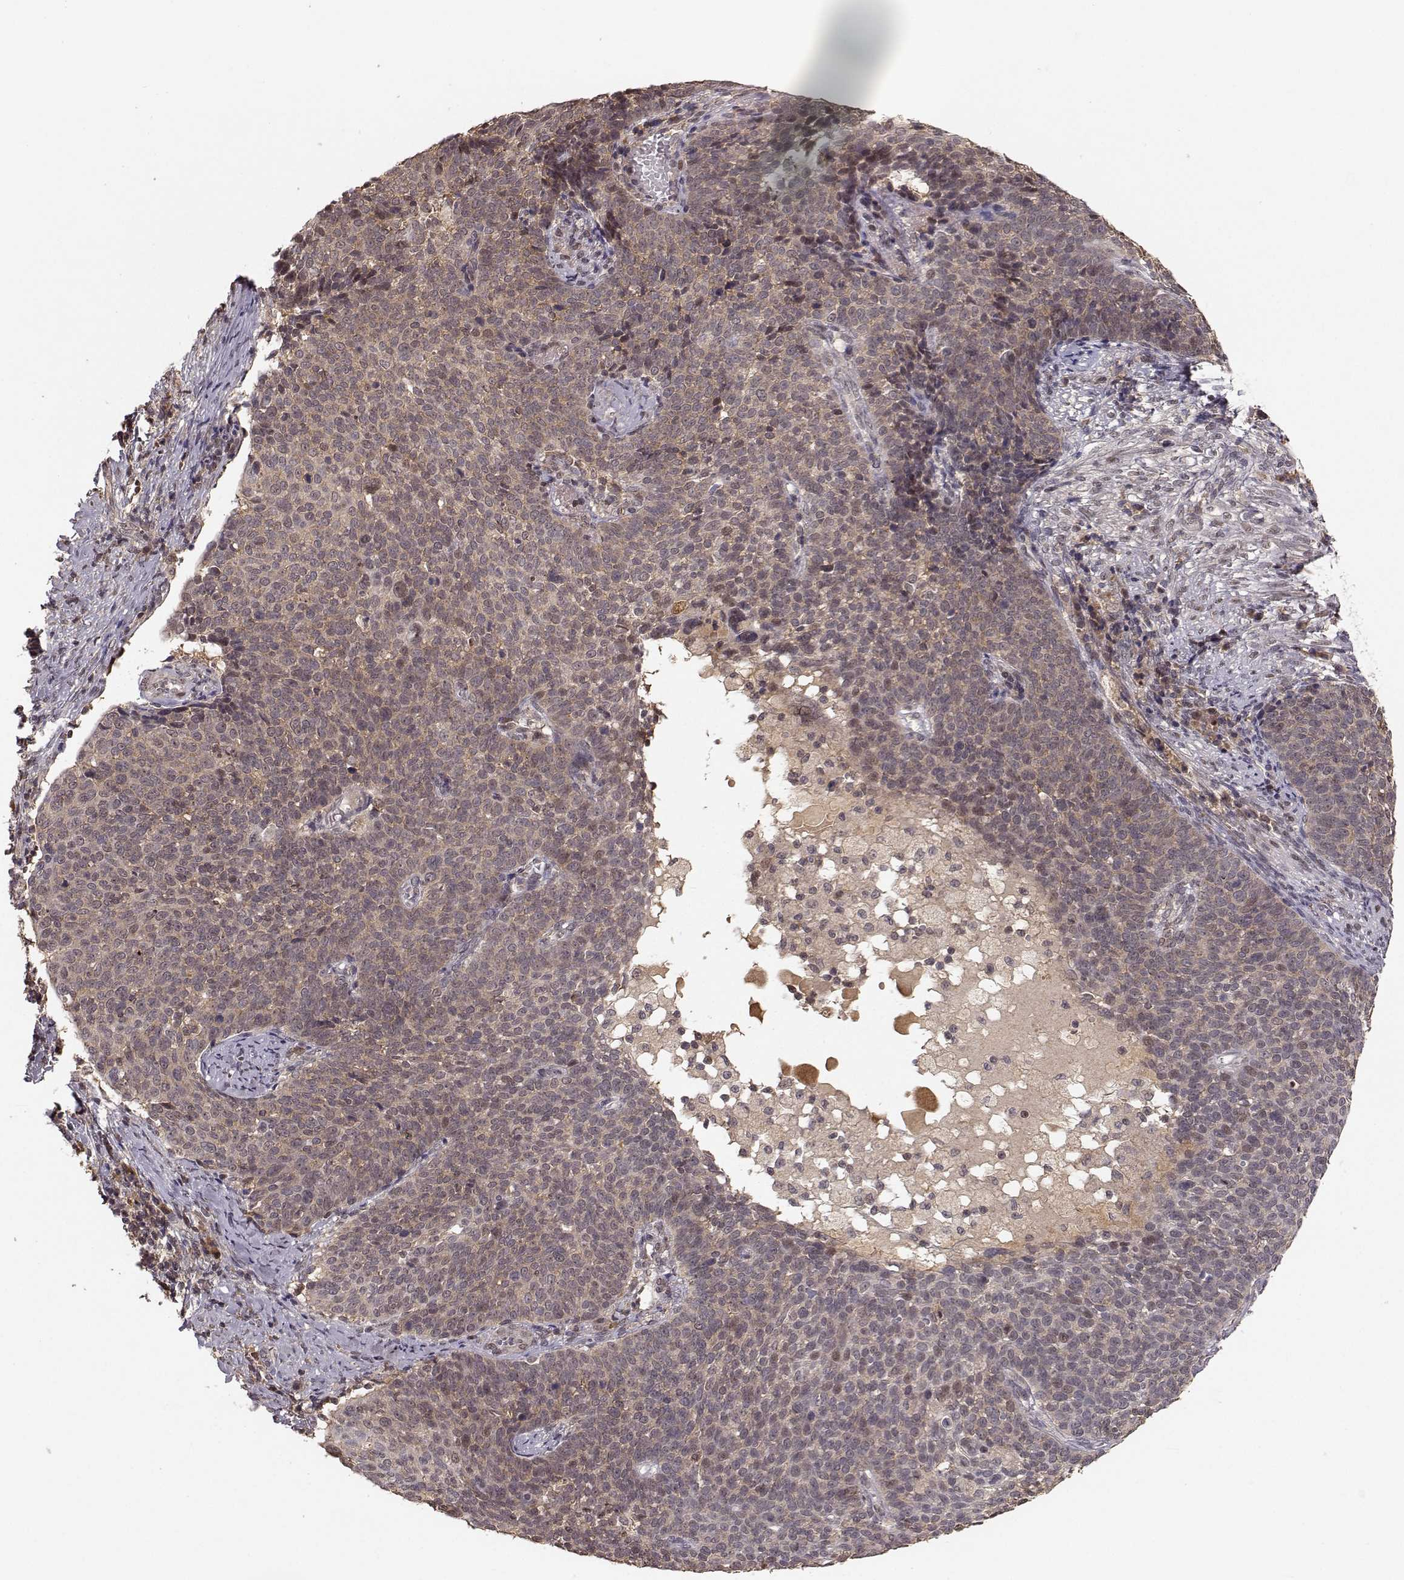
{"staining": {"intensity": "weak", "quantity": ">75%", "location": "cytoplasmic/membranous"}, "tissue": "cervical cancer", "cell_type": "Tumor cells", "image_type": "cancer", "snomed": [{"axis": "morphology", "description": "Squamous cell carcinoma, NOS"}, {"axis": "topography", "description": "Cervix"}], "caption": "A photomicrograph of cervical cancer (squamous cell carcinoma) stained for a protein shows weak cytoplasmic/membranous brown staining in tumor cells.", "gene": "PLEKHG3", "patient": {"sex": "female", "age": 39}}